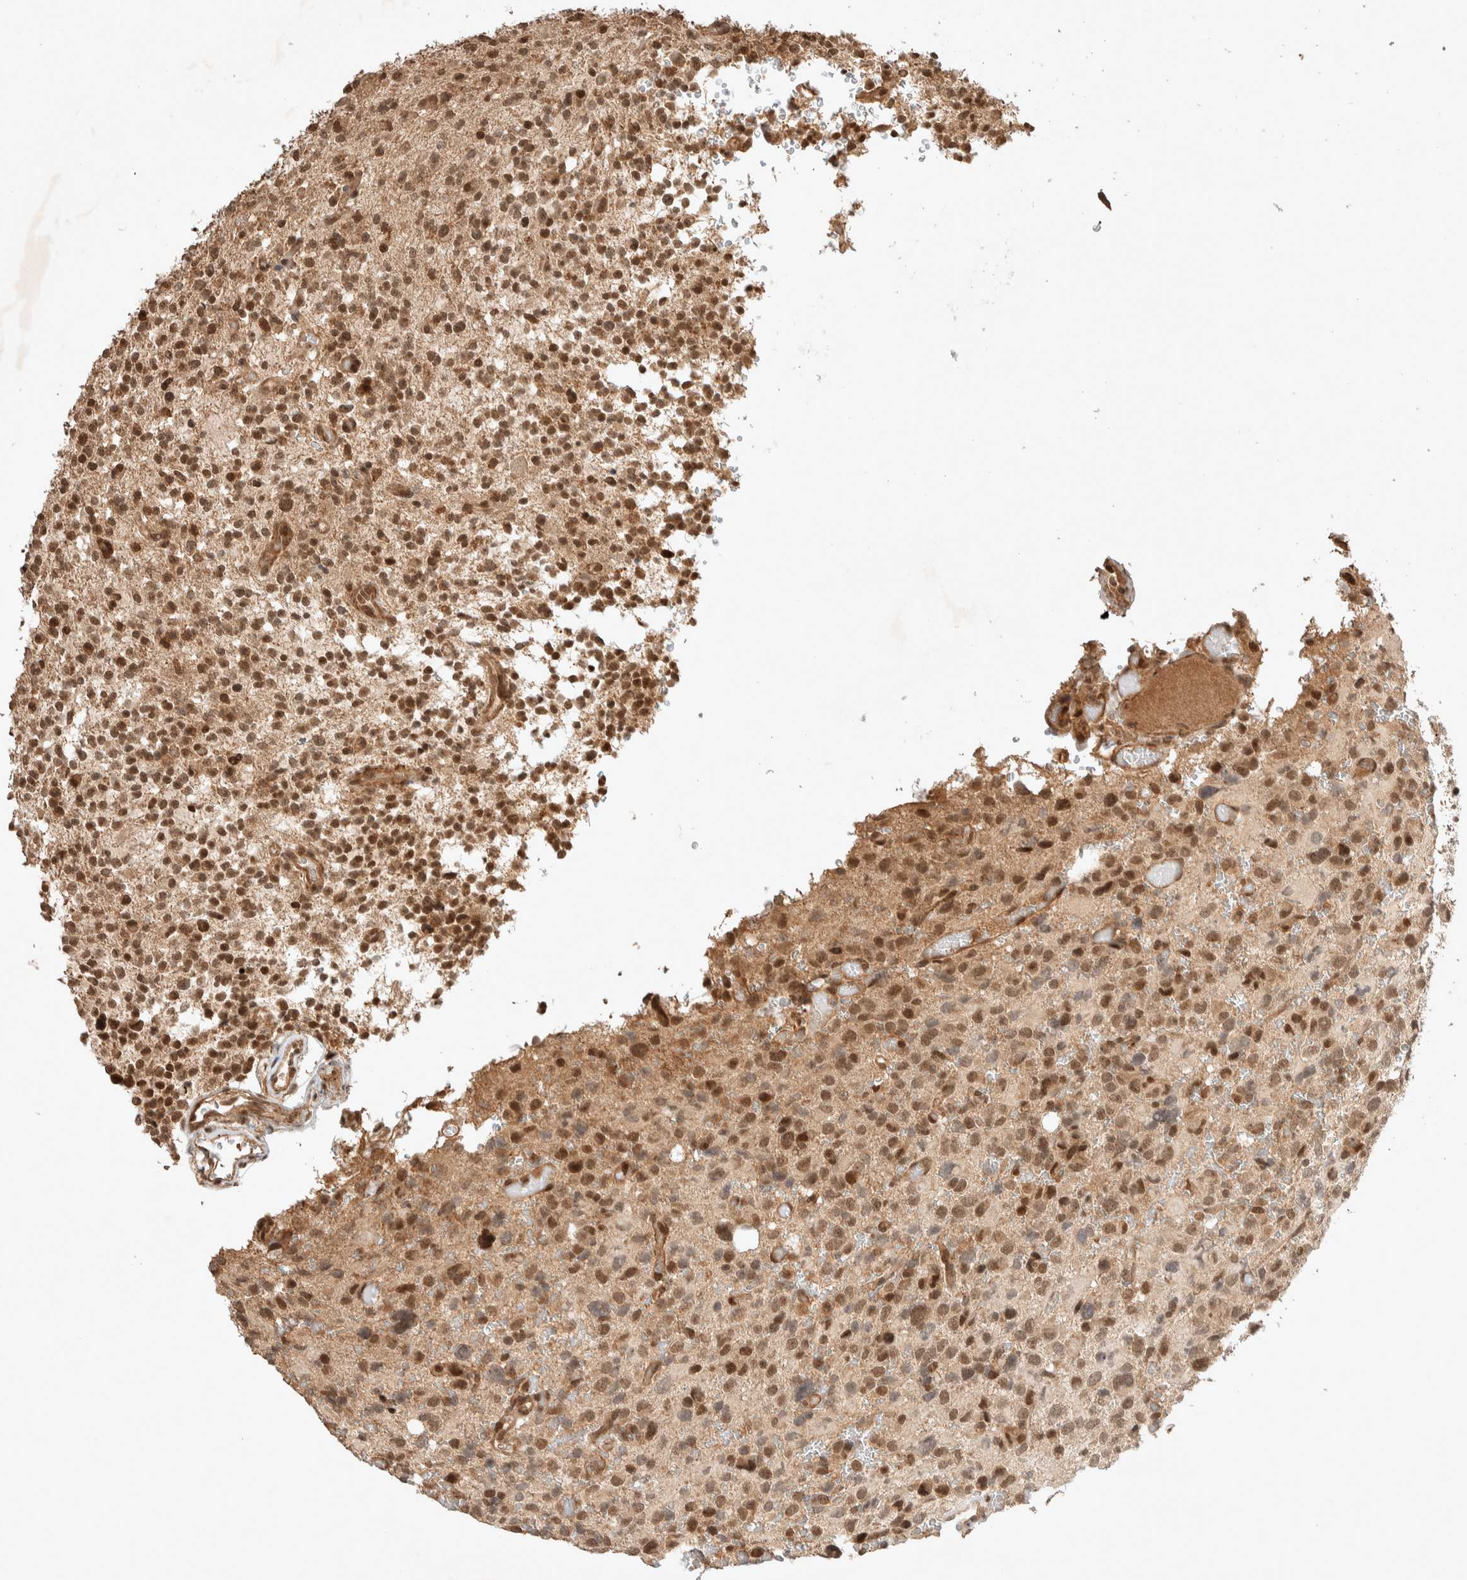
{"staining": {"intensity": "moderate", "quantity": ">75%", "location": "nuclear"}, "tissue": "glioma", "cell_type": "Tumor cells", "image_type": "cancer", "snomed": [{"axis": "morphology", "description": "Glioma, malignant, High grade"}, {"axis": "topography", "description": "Brain"}], "caption": "Immunohistochemical staining of human high-grade glioma (malignant) reveals moderate nuclear protein staining in approximately >75% of tumor cells.", "gene": "THRA", "patient": {"sex": "male", "age": 48}}